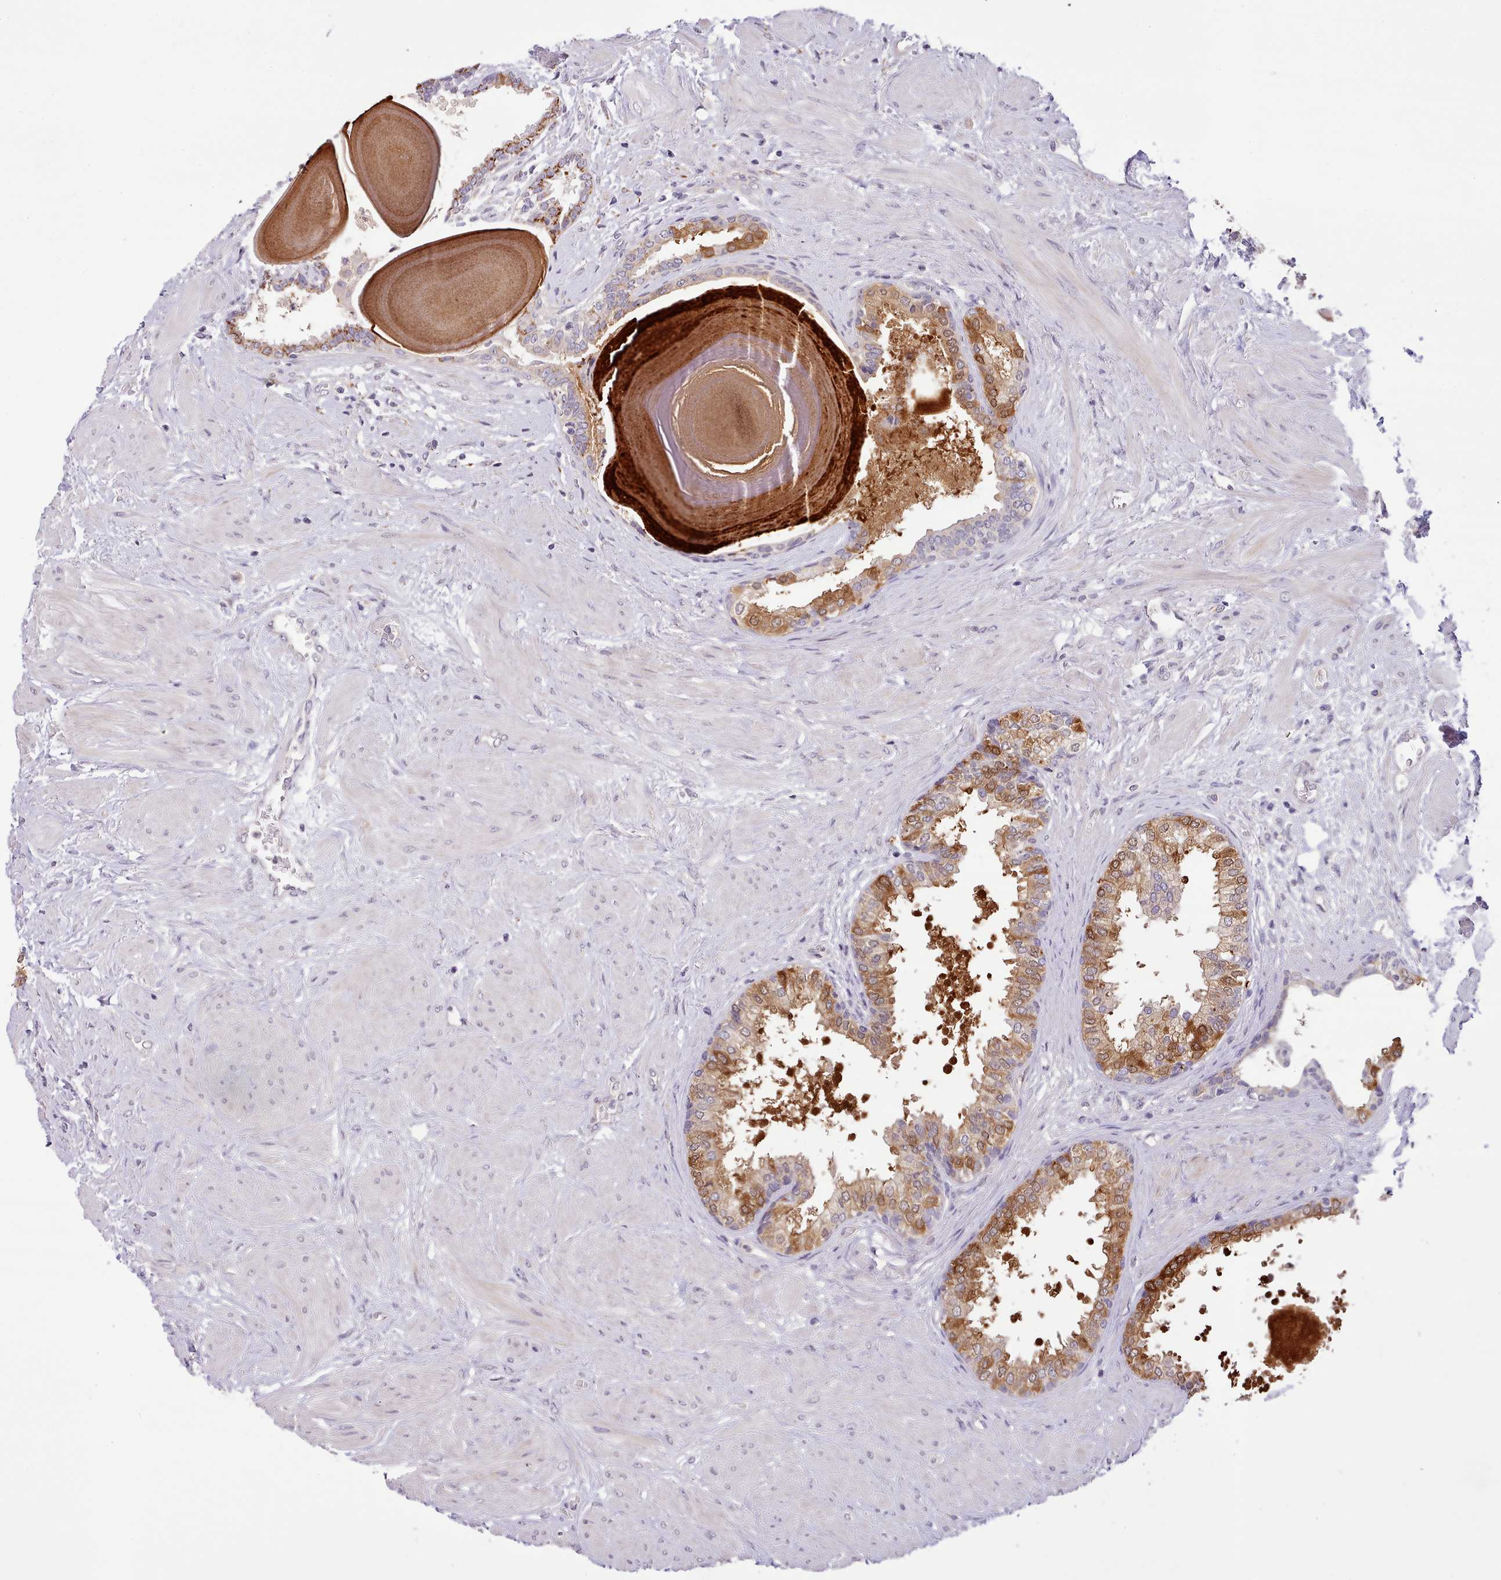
{"staining": {"intensity": "moderate", "quantity": "25%-75%", "location": "cytoplasmic/membranous"}, "tissue": "prostate", "cell_type": "Glandular cells", "image_type": "normal", "snomed": [{"axis": "morphology", "description": "Normal tissue, NOS"}, {"axis": "topography", "description": "Prostate"}], "caption": "Prostate stained with IHC displays moderate cytoplasmic/membranous expression in approximately 25%-75% of glandular cells.", "gene": "ZNF658", "patient": {"sex": "male", "age": 48}}